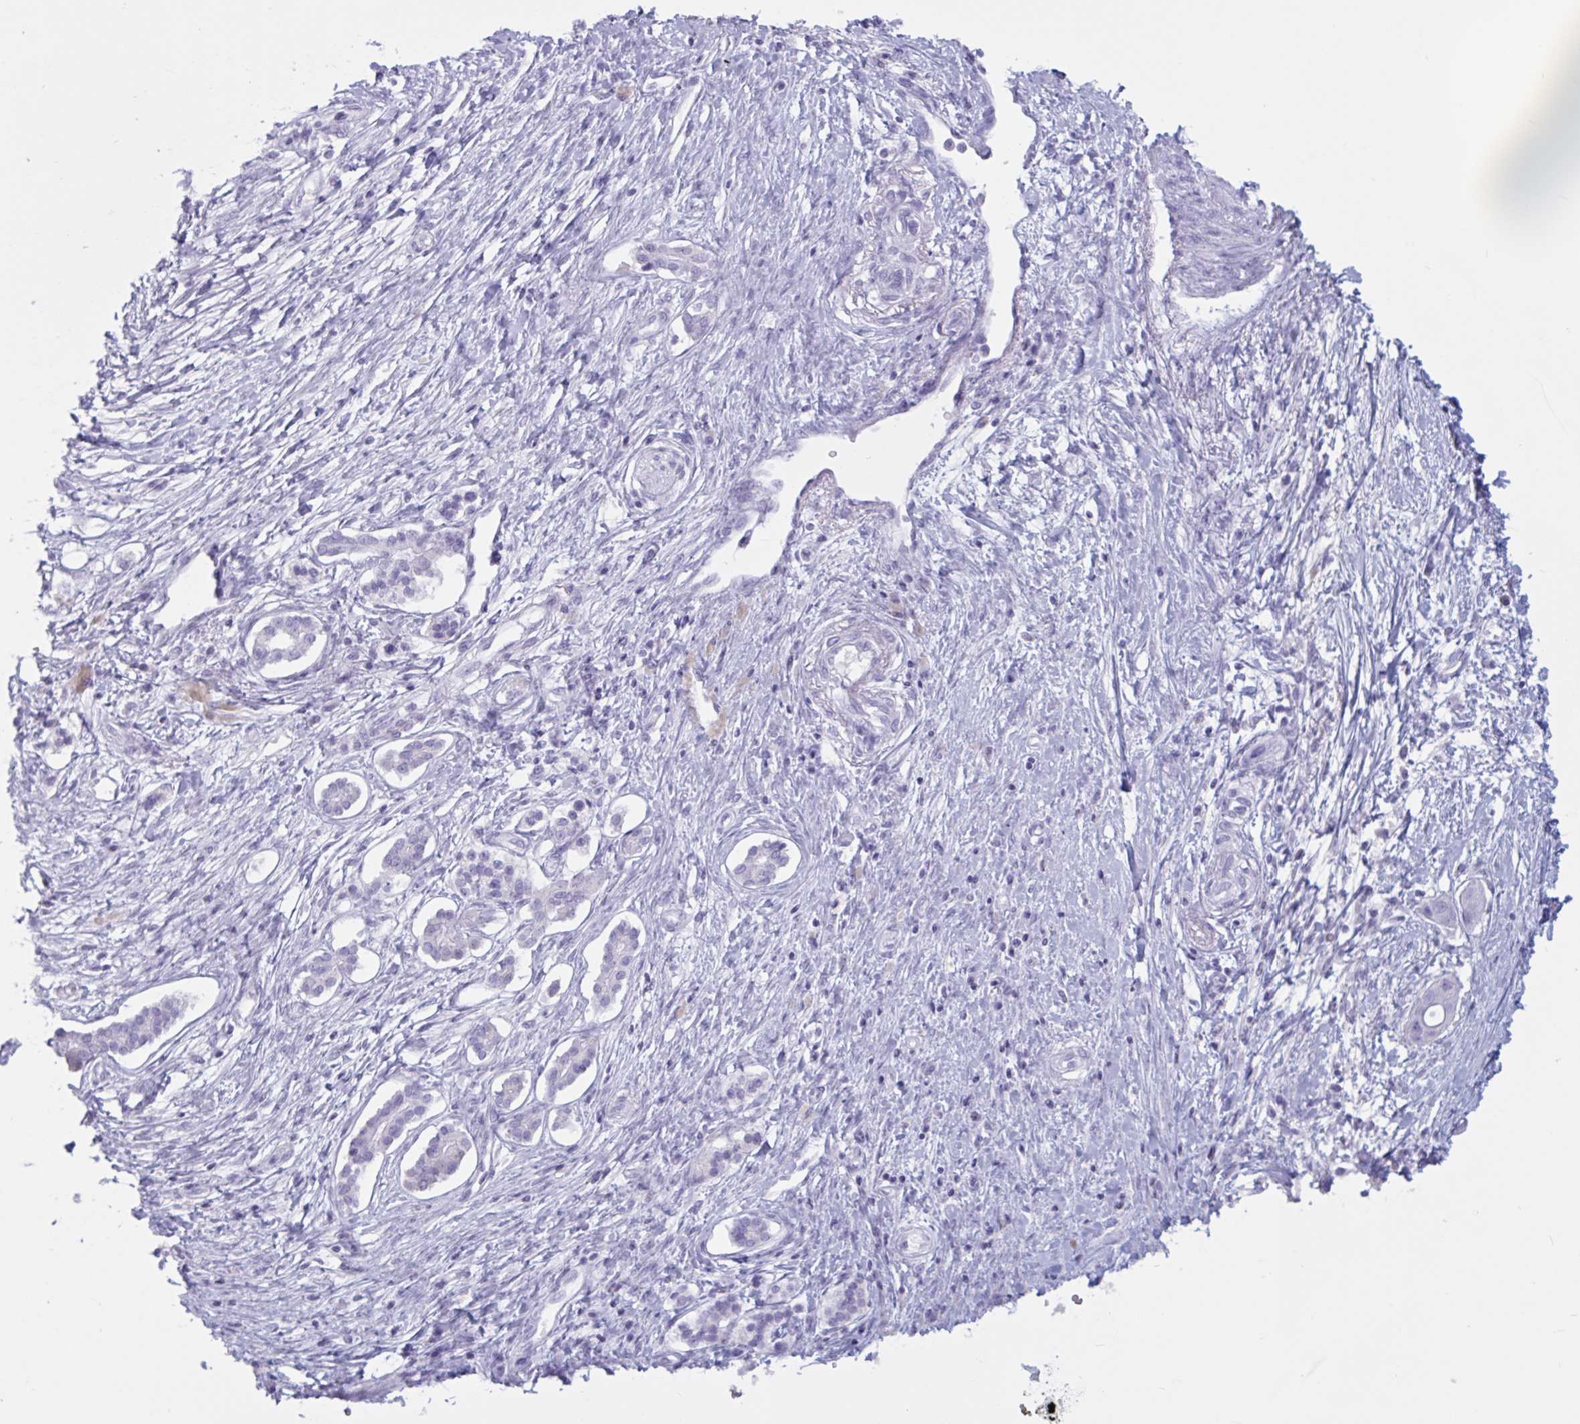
{"staining": {"intensity": "negative", "quantity": "none", "location": "none"}, "tissue": "pancreatic cancer", "cell_type": "Tumor cells", "image_type": "cancer", "snomed": [{"axis": "morphology", "description": "Adenocarcinoma, NOS"}, {"axis": "topography", "description": "Pancreas"}], "caption": "Immunohistochemistry photomicrograph of neoplastic tissue: human pancreatic cancer stained with DAB (3,3'-diaminobenzidine) displays no significant protein staining in tumor cells. (Stains: DAB (3,3'-diaminobenzidine) IHC with hematoxylin counter stain, Microscopy: brightfield microscopy at high magnification).", "gene": "BBS10", "patient": {"sex": "male", "age": 68}}